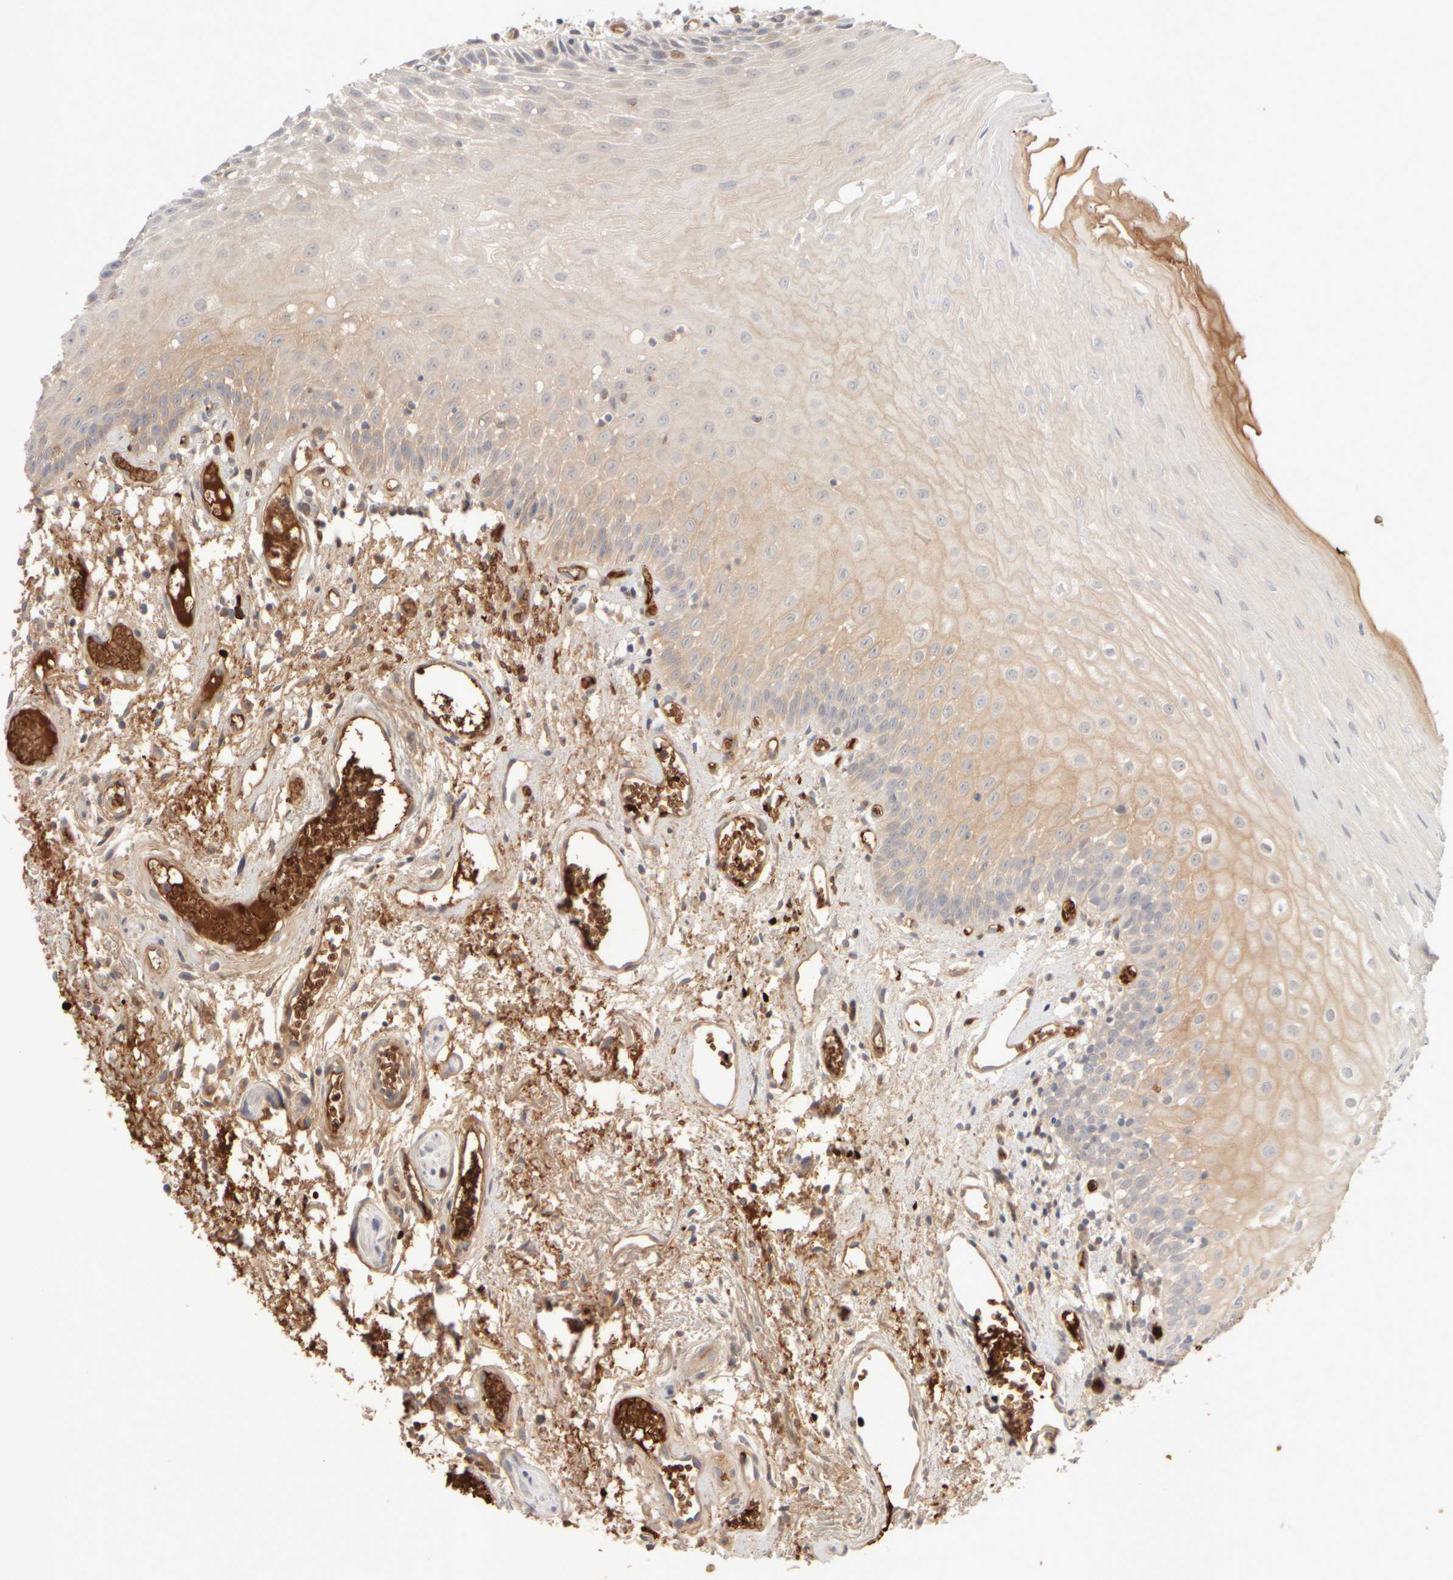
{"staining": {"intensity": "weak", "quantity": "25%-75%", "location": "cytoplasmic/membranous"}, "tissue": "oral mucosa", "cell_type": "Squamous epithelial cells", "image_type": "normal", "snomed": [{"axis": "morphology", "description": "Normal tissue, NOS"}, {"axis": "topography", "description": "Oral tissue"}], "caption": "Brown immunohistochemical staining in unremarkable human oral mucosa displays weak cytoplasmic/membranous positivity in approximately 25%-75% of squamous epithelial cells. The staining is performed using DAB brown chromogen to label protein expression. The nuclei are counter-stained blue using hematoxylin.", "gene": "MST1", "patient": {"sex": "male", "age": 52}}